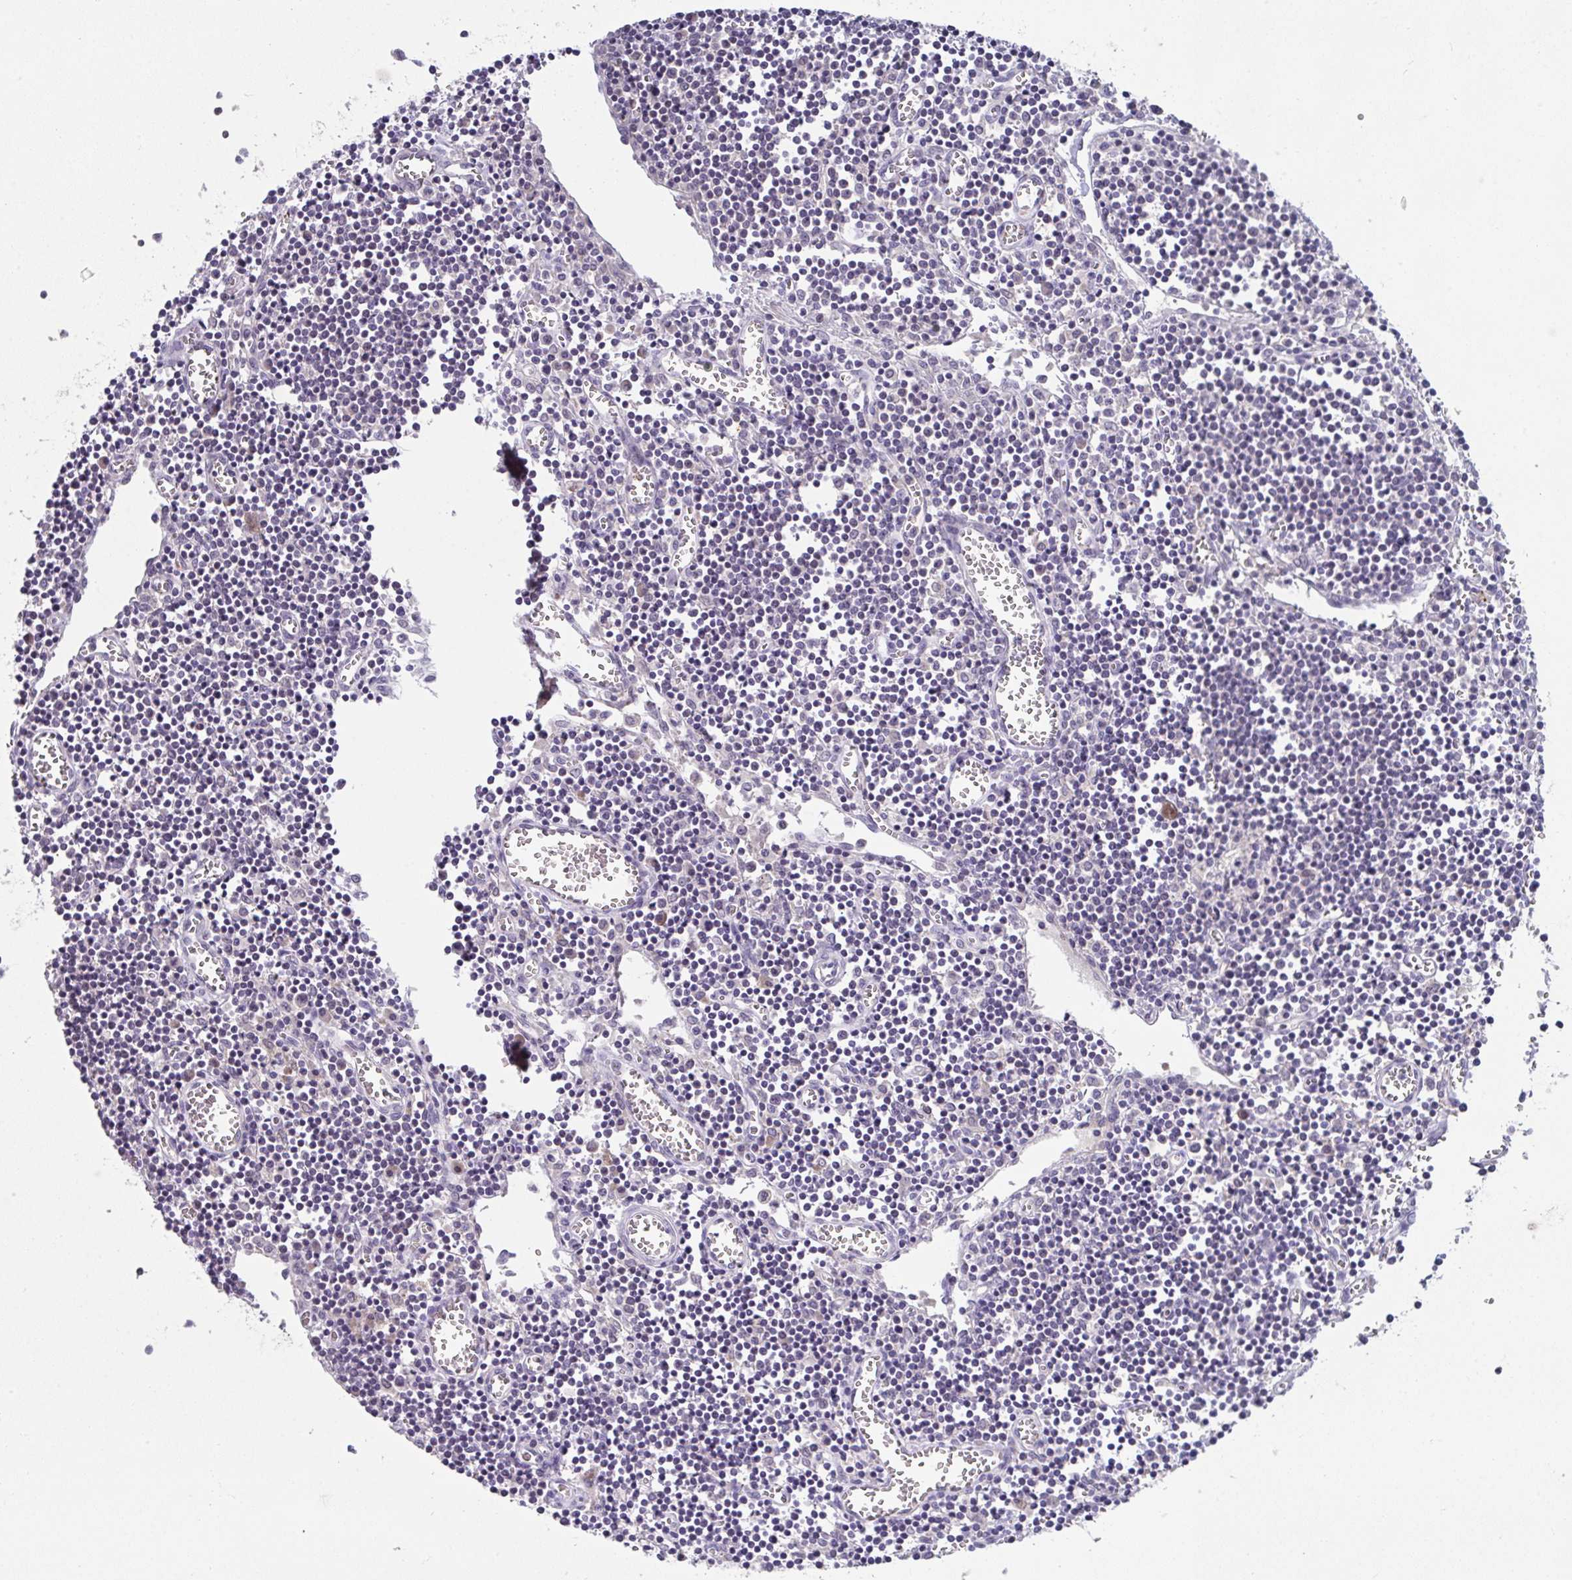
{"staining": {"intensity": "negative", "quantity": "none", "location": "none"}, "tissue": "lymph node", "cell_type": "Germinal center cells", "image_type": "normal", "snomed": [{"axis": "morphology", "description": "Normal tissue, NOS"}, {"axis": "topography", "description": "Lymph node"}], "caption": "Histopathology image shows no protein staining in germinal center cells of benign lymph node.", "gene": "GLTPD2", "patient": {"sex": "male", "age": 66}}